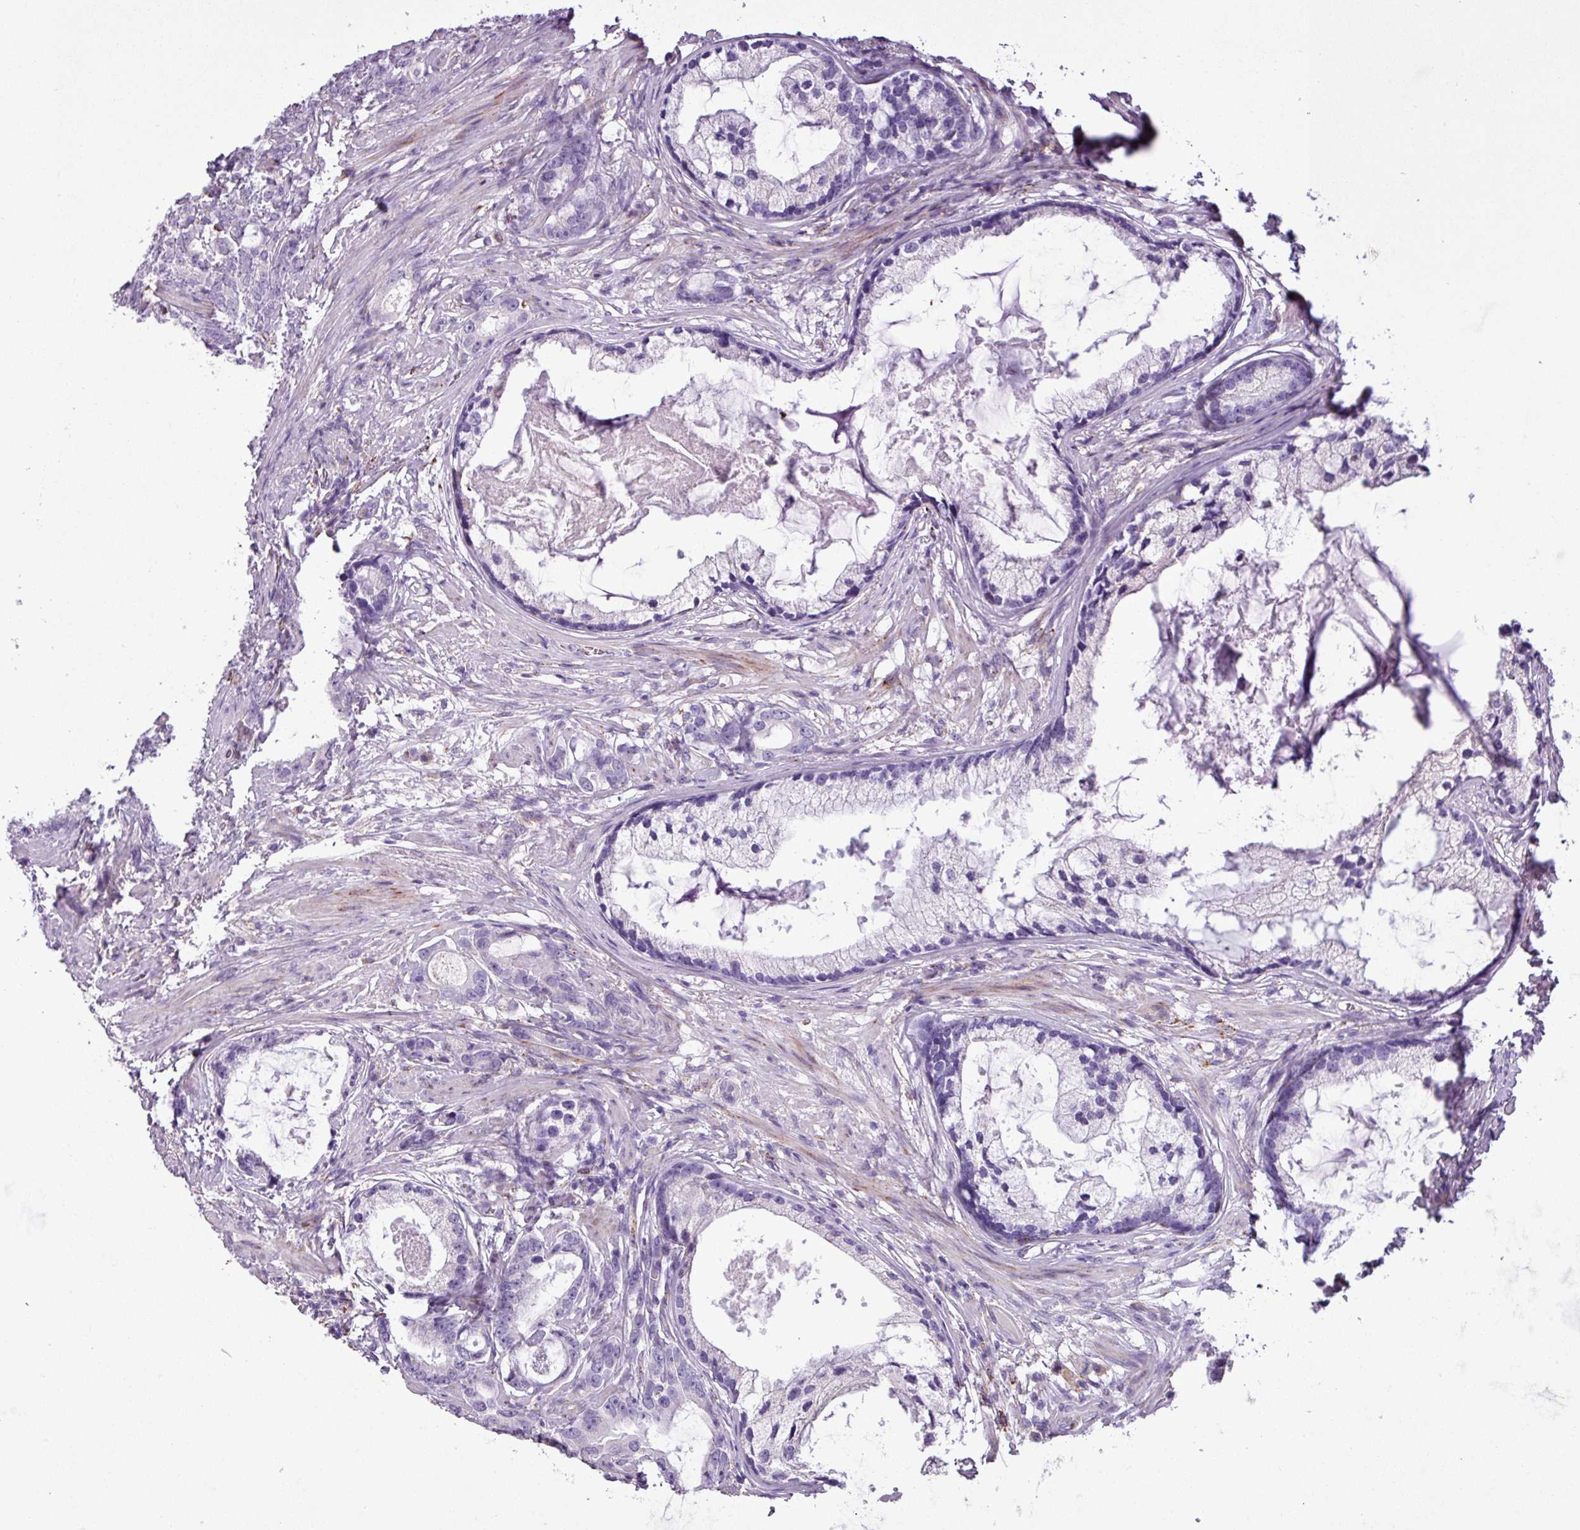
{"staining": {"intensity": "negative", "quantity": "none", "location": "none"}, "tissue": "prostate cancer", "cell_type": "Tumor cells", "image_type": "cancer", "snomed": [{"axis": "morphology", "description": "Adenocarcinoma, Low grade"}, {"axis": "topography", "description": "Prostate"}], "caption": "Immunohistochemical staining of prostate cancer demonstrates no significant positivity in tumor cells. Brightfield microscopy of IHC stained with DAB (3,3'-diaminobenzidine) (brown) and hematoxylin (blue), captured at high magnification.", "gene": "ZNF667", "patient": {"sex": "male", "age": 71}}